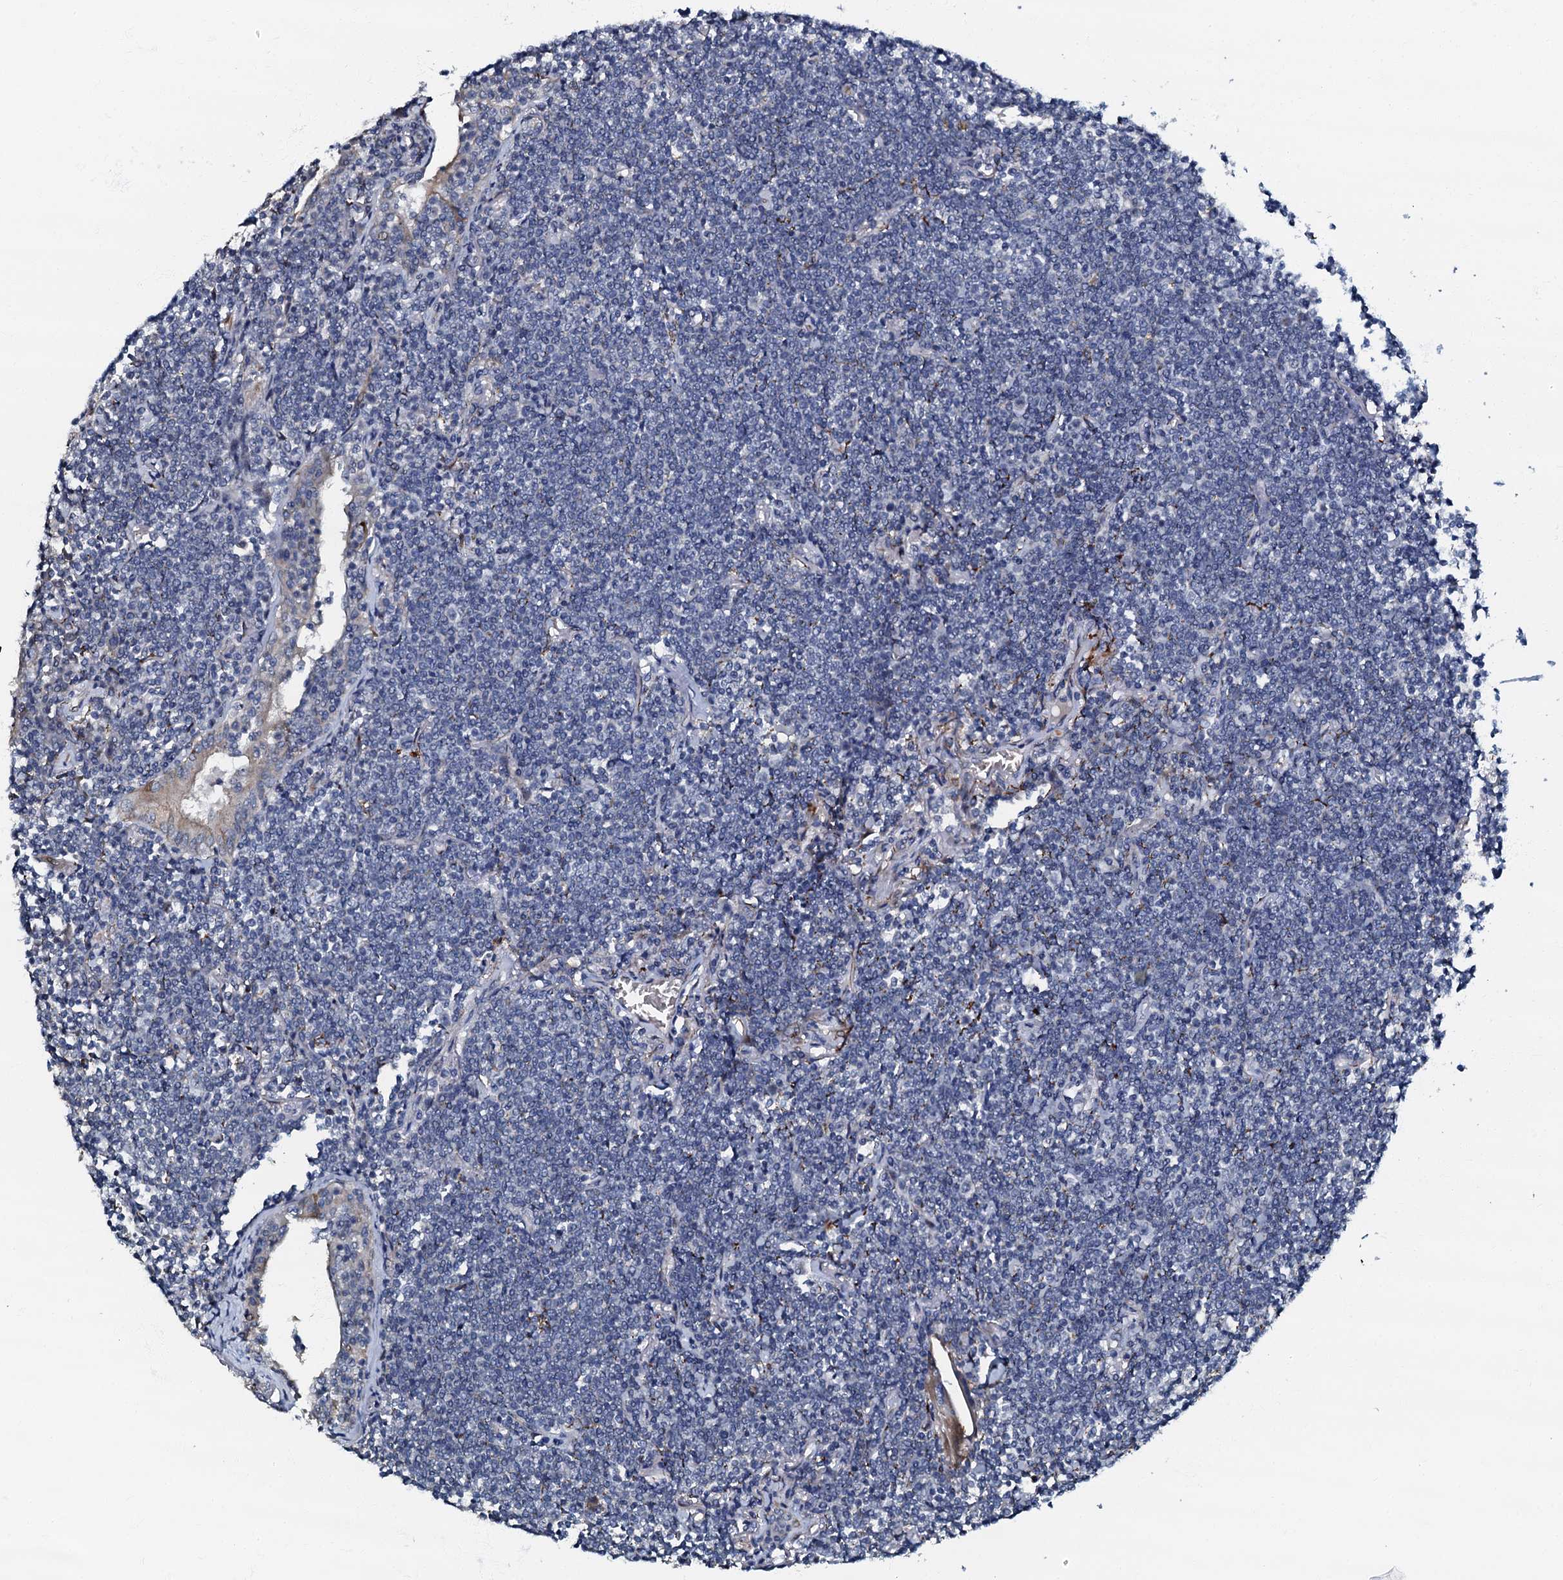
{"staining": {"intensity": "negative", "quantity": "none", "location": "none"}, "tissue": "lymphoma", "cell_type": "Tumor cells", "image_type": "cancer", "snomed": [{"axis": "morphology", "description": "Malignant lymphoma, non-Hodgkin's type, Low grade"}, {"axis": "topography", "description": "Lung"}], "caption": "Tumor cells are negative for brown protein staining in malignant lymphoma, non-Hodgkin's type (low-grade). Brightfield microscopy of immunohistochemistry stained with DAB (brown) and hematoxylin (blue), captured at high magnification.", "gene": "OLAH", "patient": {"sex": "female", "age": 71}}